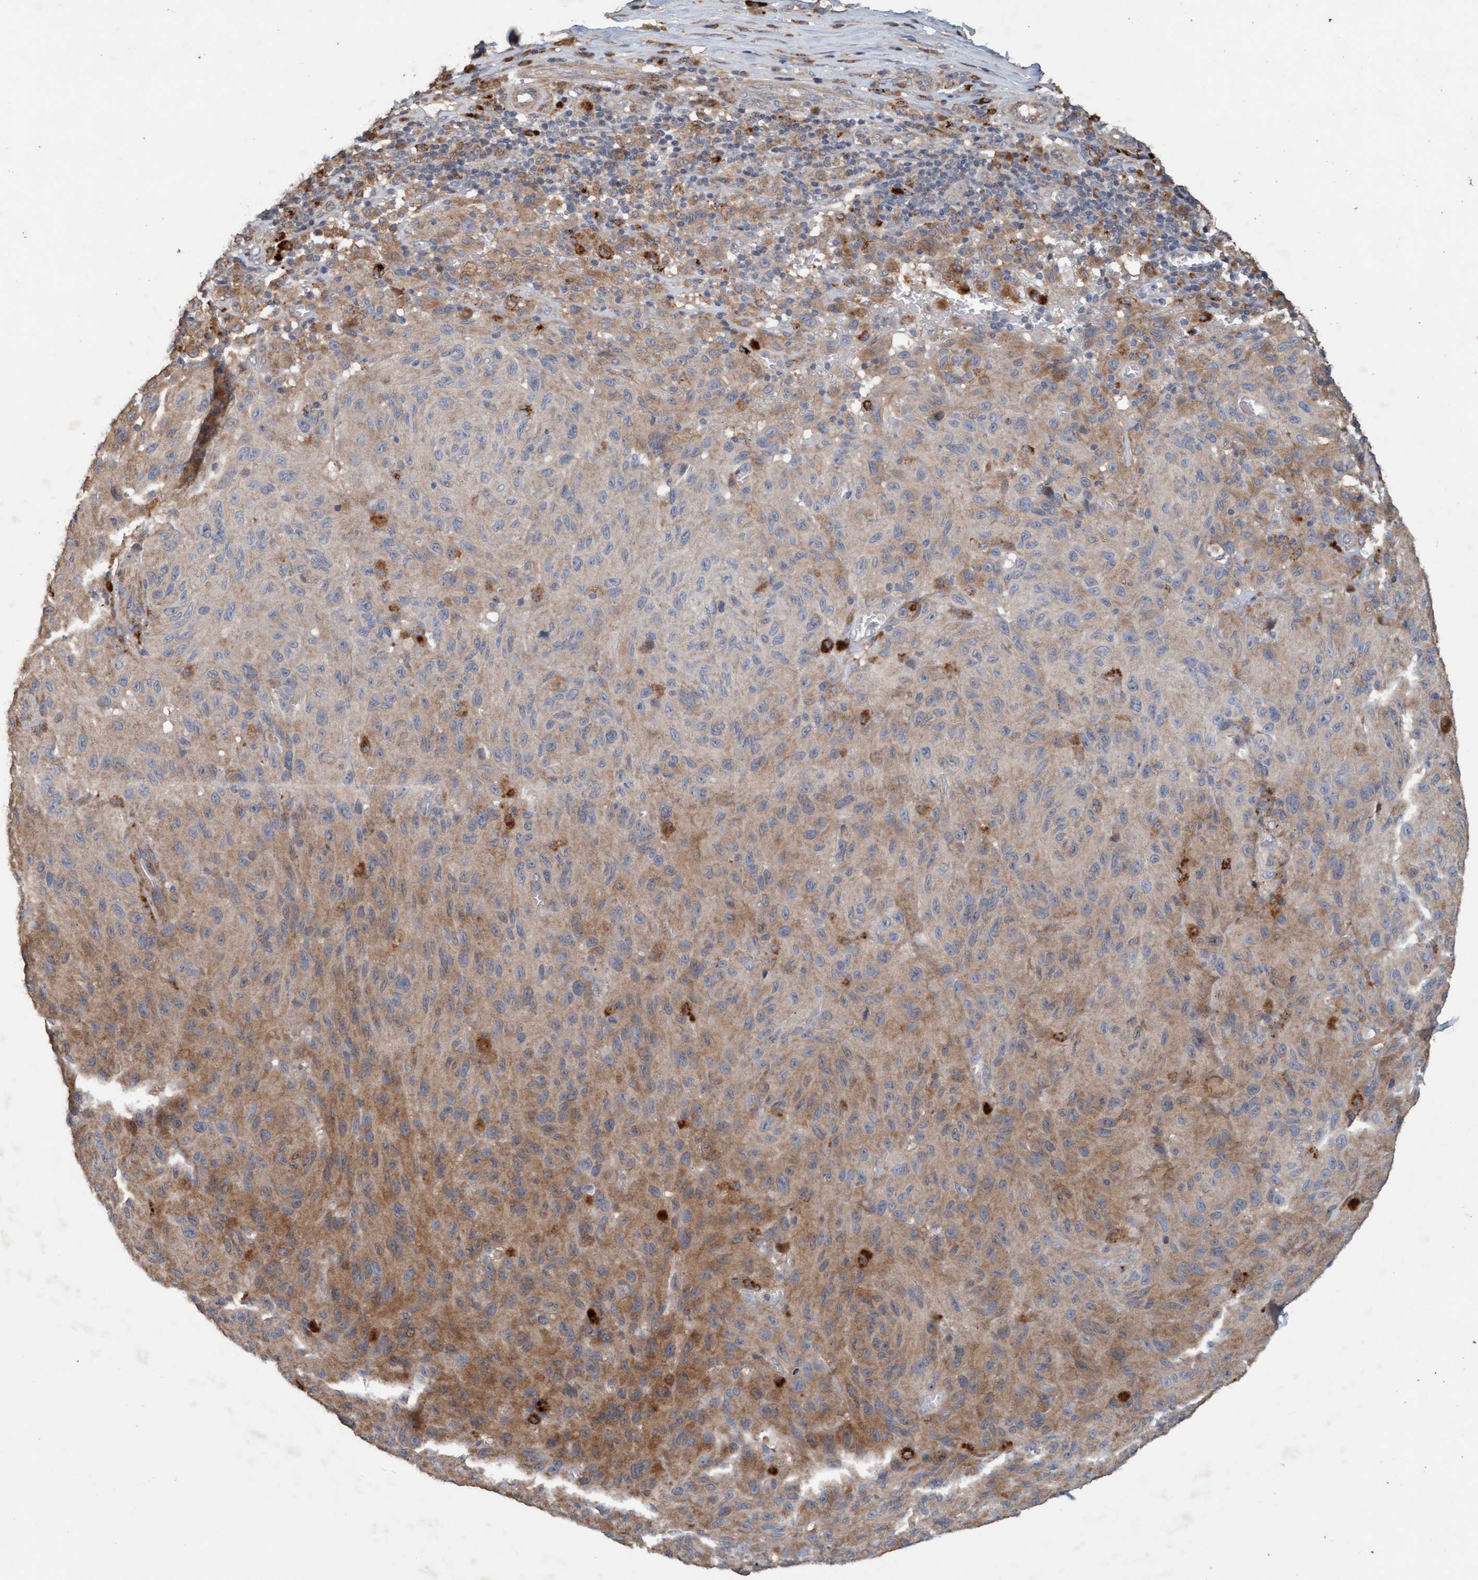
{"staining": {"intensity": "negative", "quantity": "none", "location": "none"}, "tissue": "melanoma", "cell_type": "Tumor cells", "image_type": "cancer", "snomed": [{"axis": "morphology", "description": "Malignant melanoma, NOS"}, {"axis": "topography", "description": "Skin"}], "caption": "Melanoma stained for a protein using immunohistochemistry demonstrates no expression tumor cells.", "gene": "LONRF1", "patient": {"sex": "male", "age": 66}}